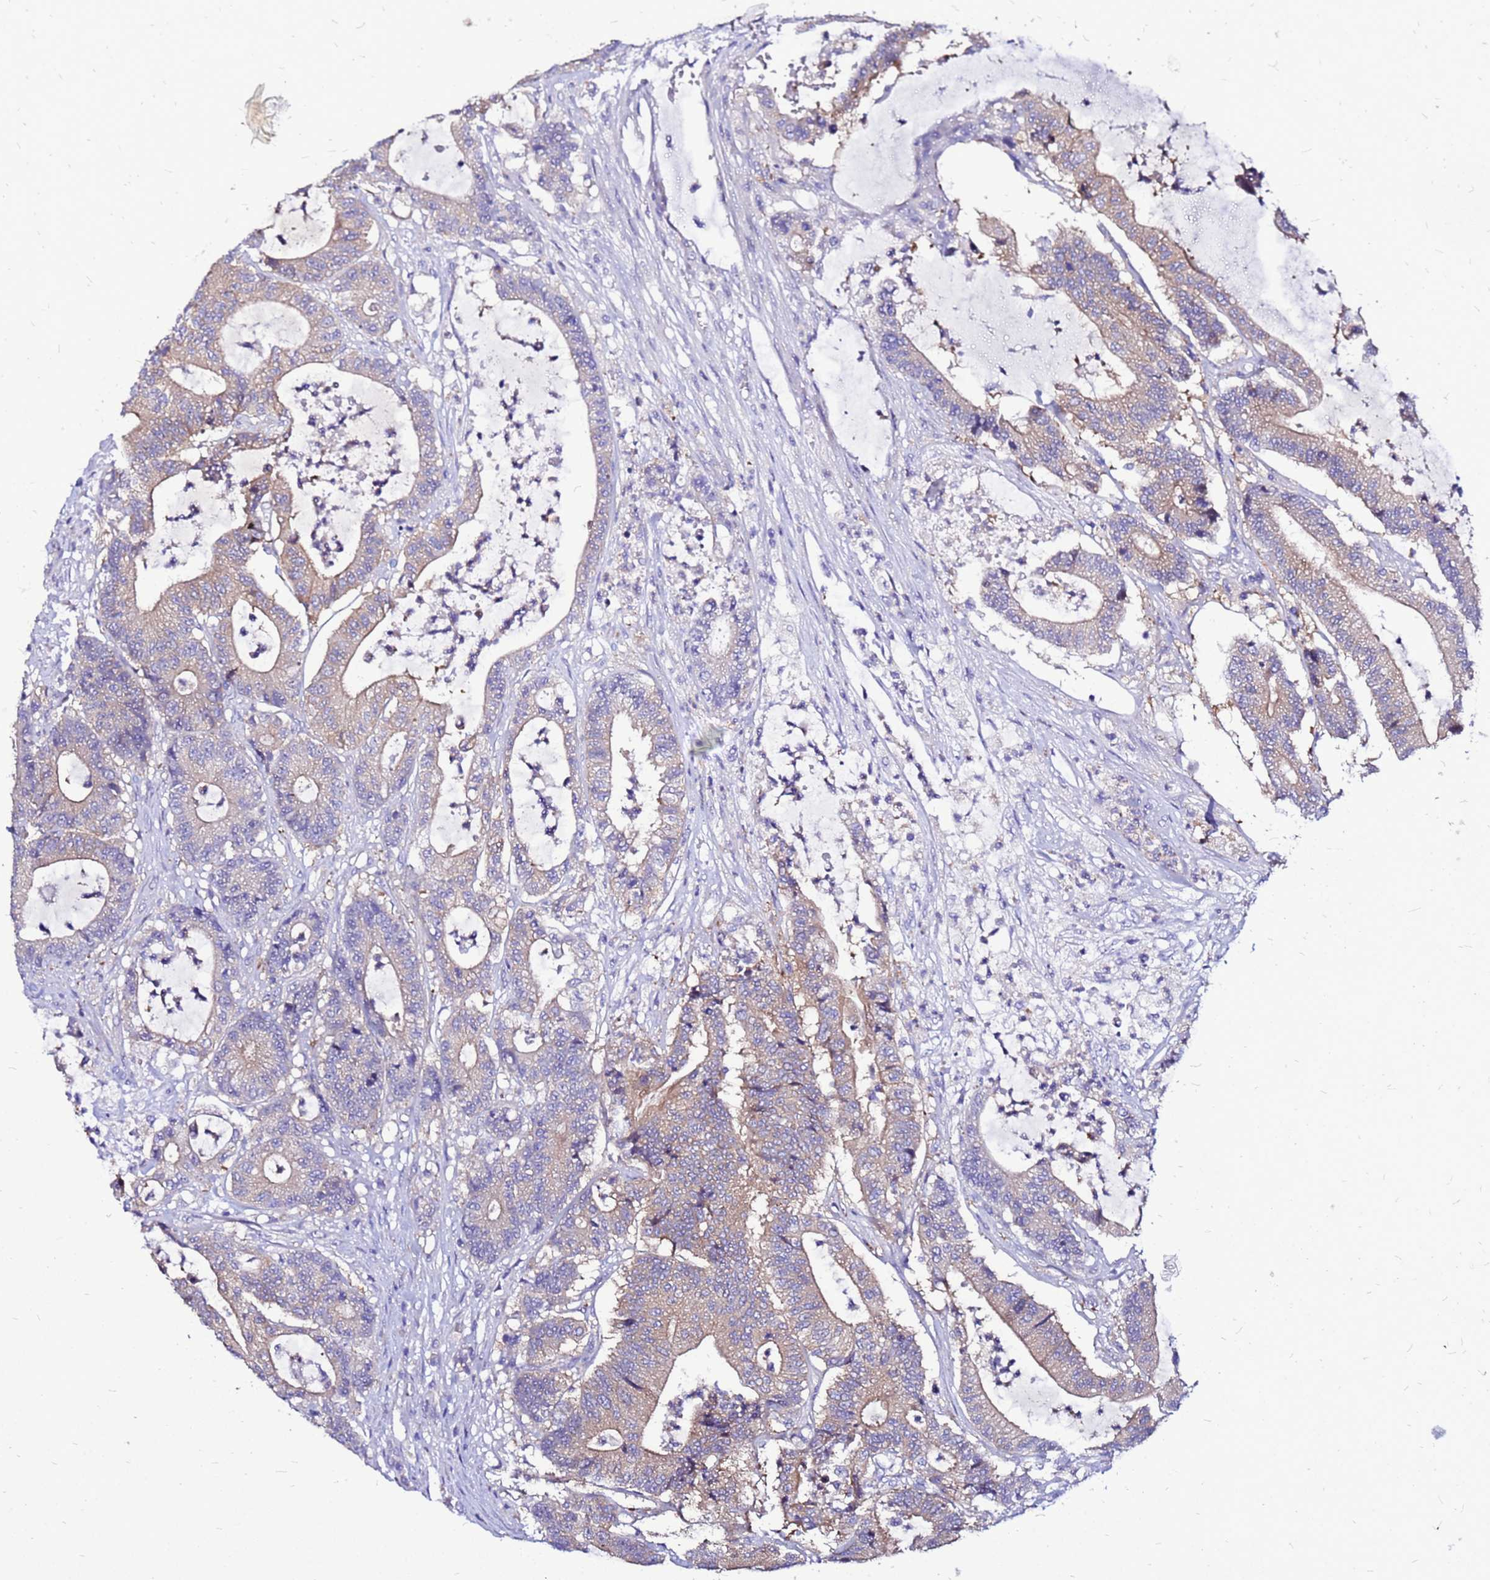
{"staining": {"intensity": "weak", "quantity": ">75%", "location": "cytoplasmic/membranous"}, "tissue": "colorectal cancer", "cell_type": "Tumor cells", "image_type": "cancer", "snomed": [{"axis": "morphology", "description": "Adenocarcinoma, NOS"}, {"axis": "topography", "description": "Colon"}], "caption": "Human colorectal cancer stained with a protein marker displays weak staining in tumor cells.", "gene": "ARHGEF5", "patient": {"sex": "female", "age": 84}}